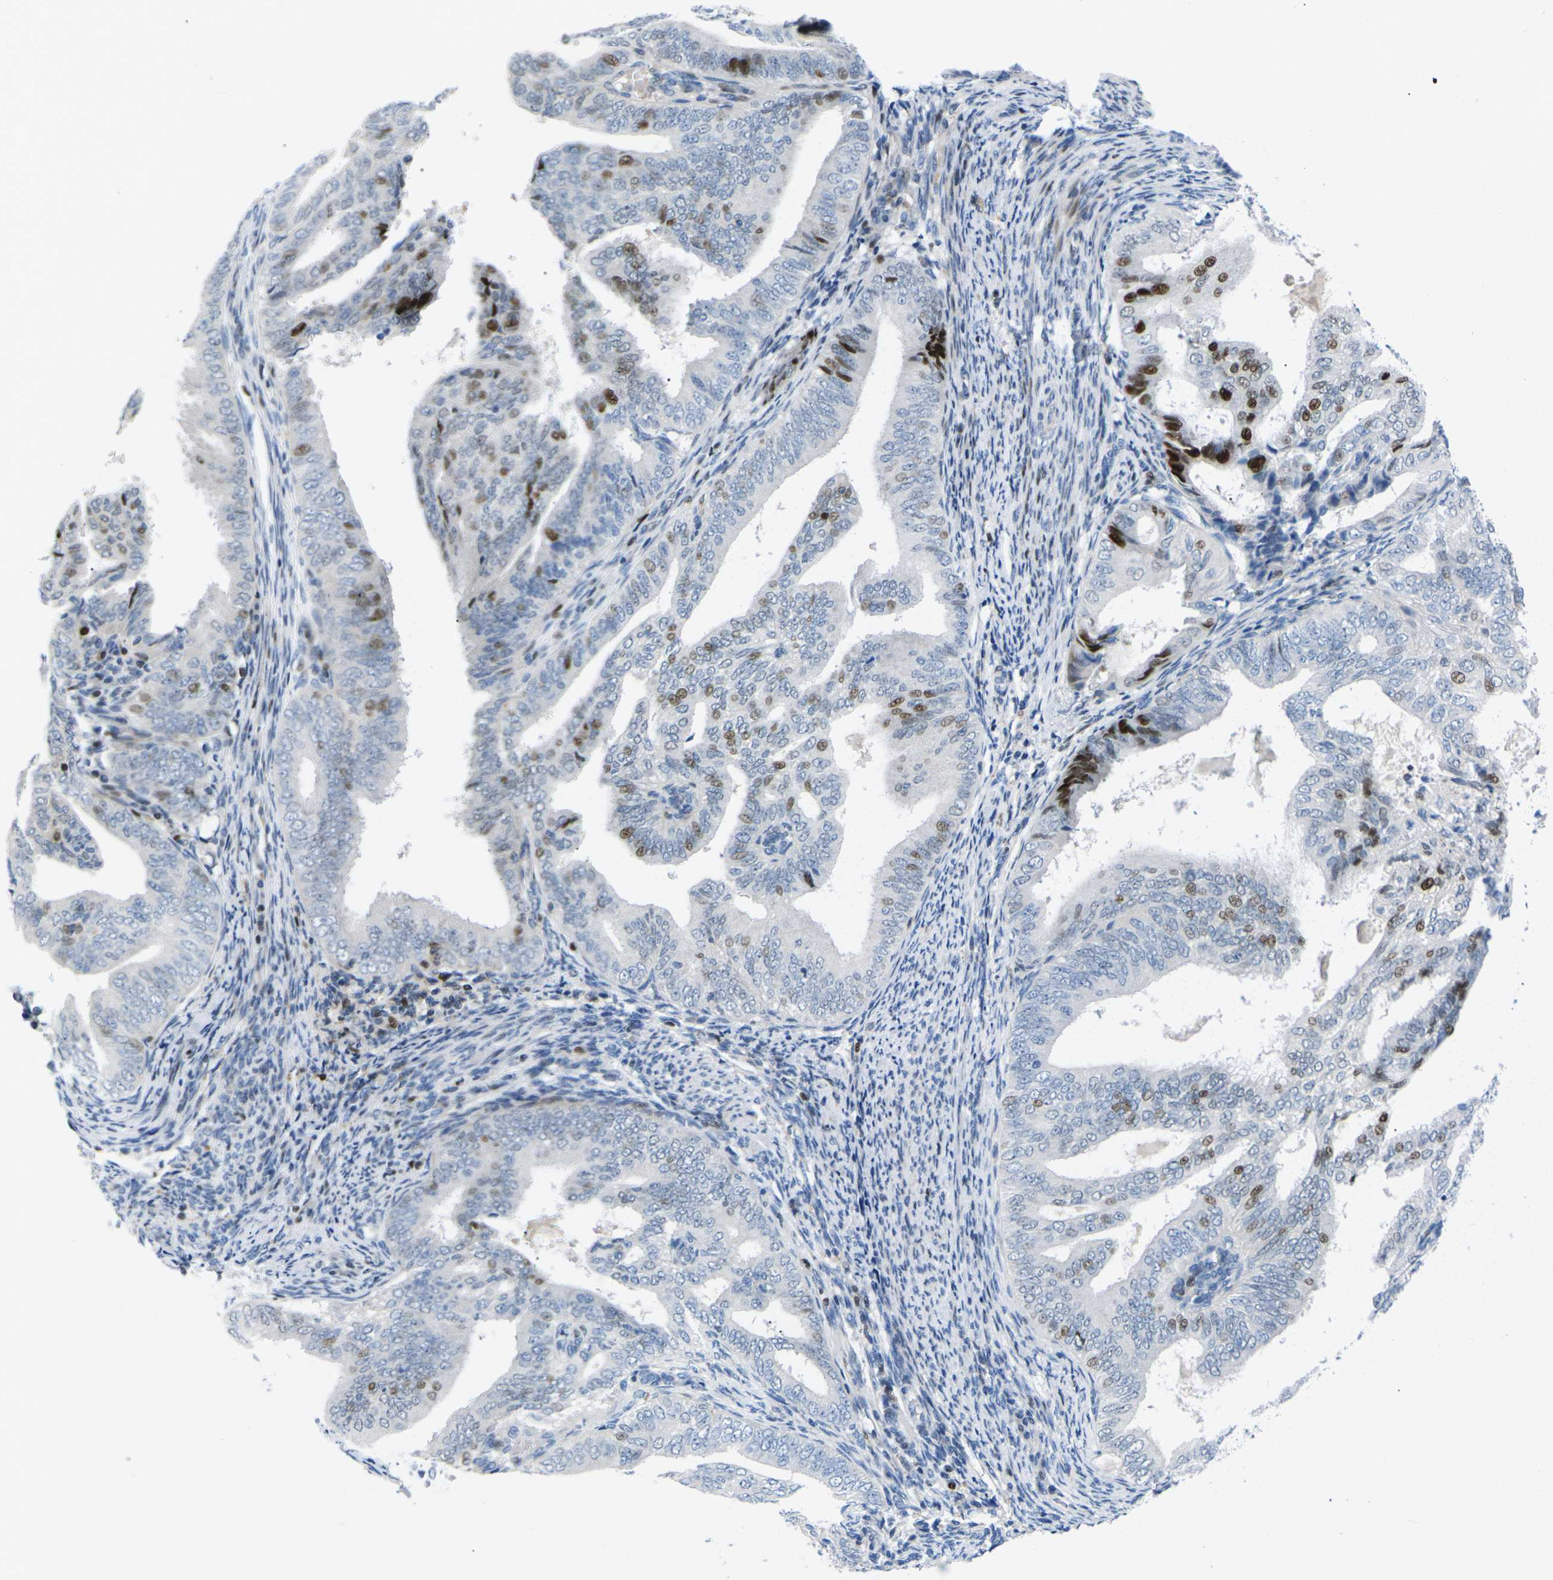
{"staining": {"intensity": "strong", "quantity": "<25%", "location": "nuclear"}, "tissue": "endometrial cancer", "cell_type": "Tumor cells", "image_type": "cancer", "snomed": [{"axis": "morphology", "description": "Adenocarcinoma, NOS"}, {"axis": "topography", "description": "Endometrium"}], "caption": "Tumor cells display medium levels of strong nuclear positivity in approximately <25% of cells in endometrial cancer (adenocarcinoma).", "gene": "RPS6KA3", "patient": {"sex": "female", "age": 58}}